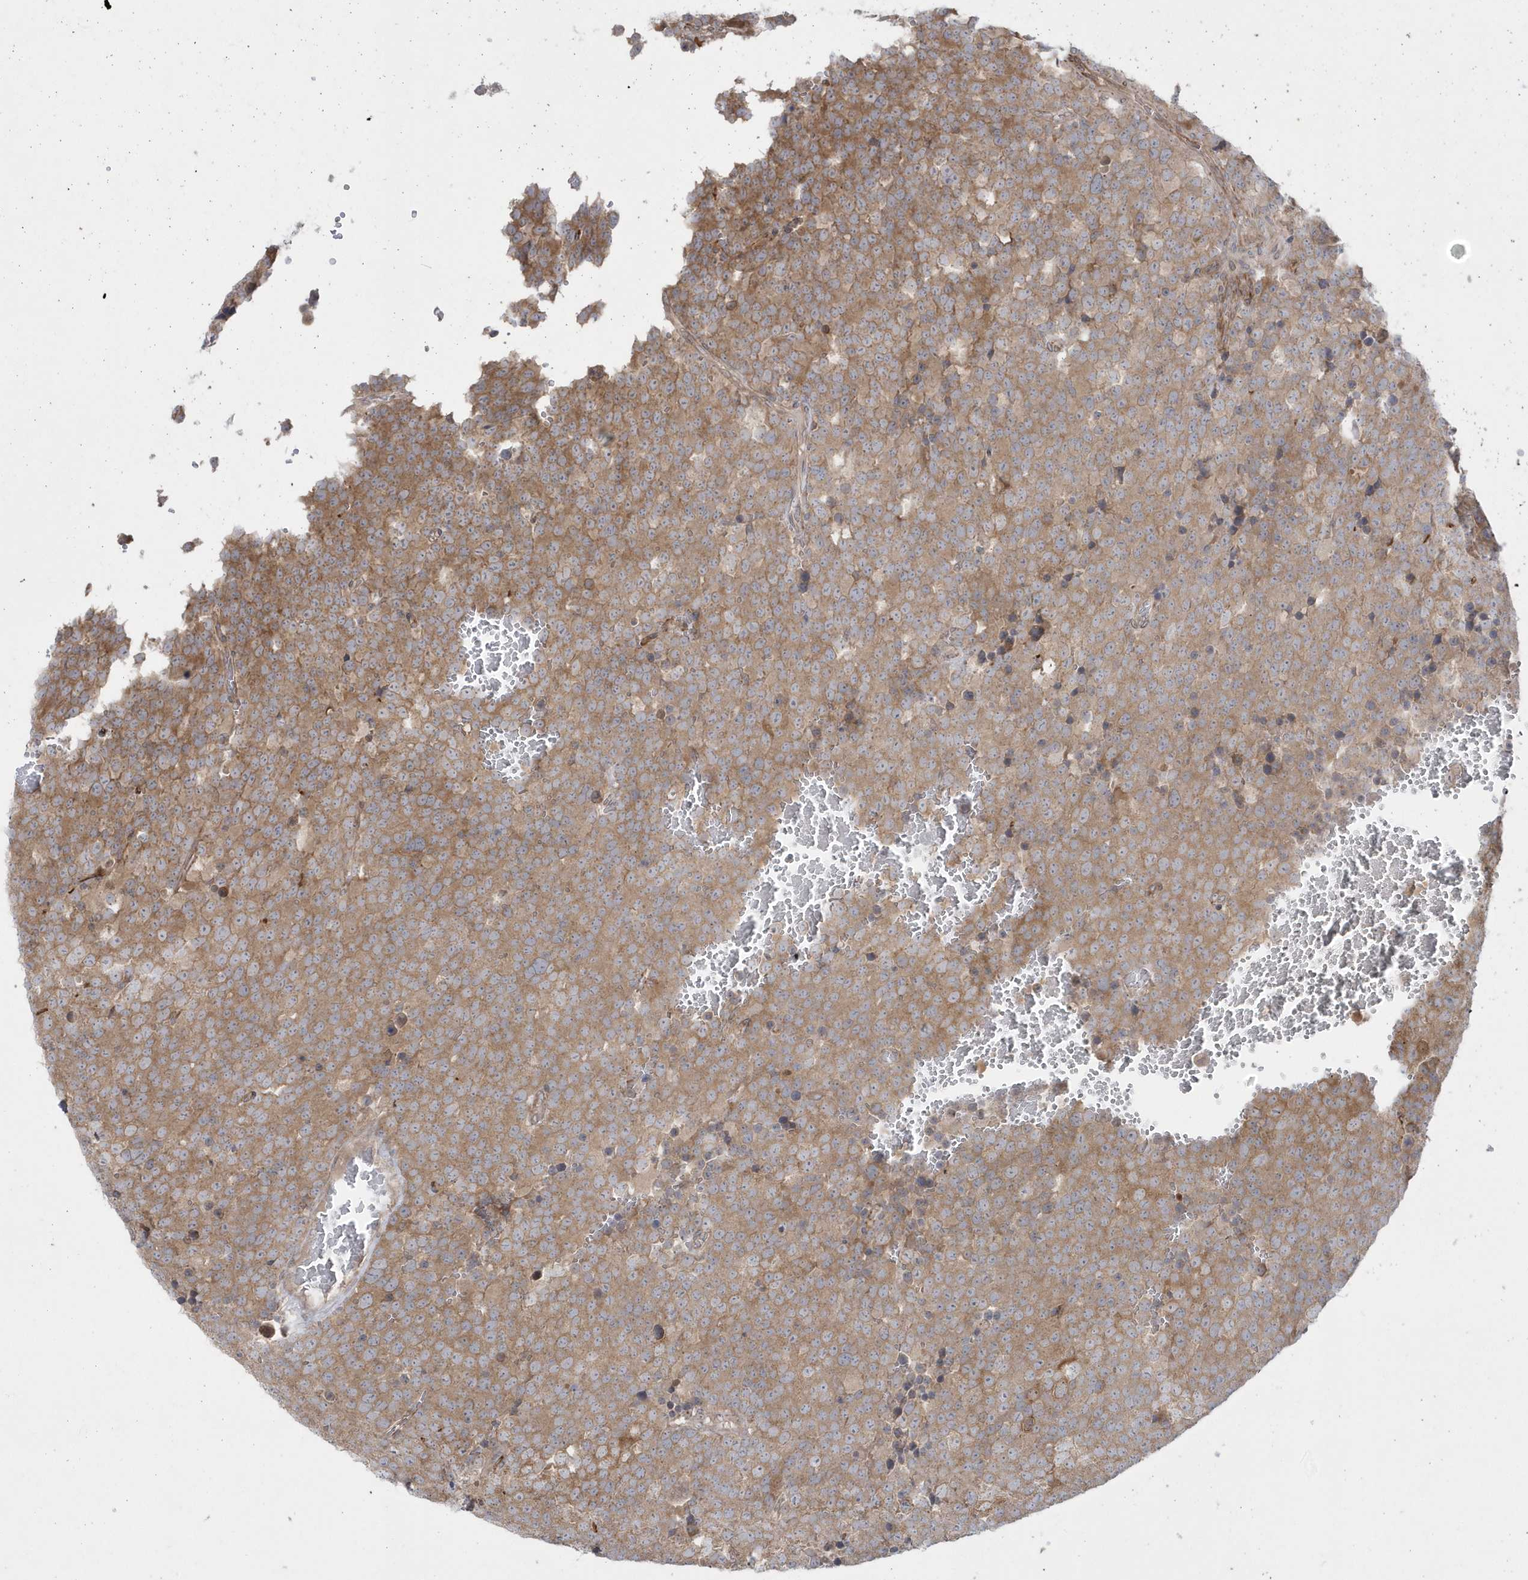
{"staining": {"intensity": "moderate", "quantity": ">75%", "location": "cytoplasmic/membranous"}, "tissue": "testis cancer", "cell_type": "Tumor cells", "image_type": "cancer", "snomed": [{"axis": "morphology", "description": "Seminoma, NOS"}, {"axis": "topography", "description": "Testis"}], "caption": "Immunohistochemical staining of seminoma (testis) reveals moderate cytoplasmic/membranous protein expression in approximately >75% of tumor cells.", "gene": "DHX57", "patient": {"sex": "male", "age": 71}}